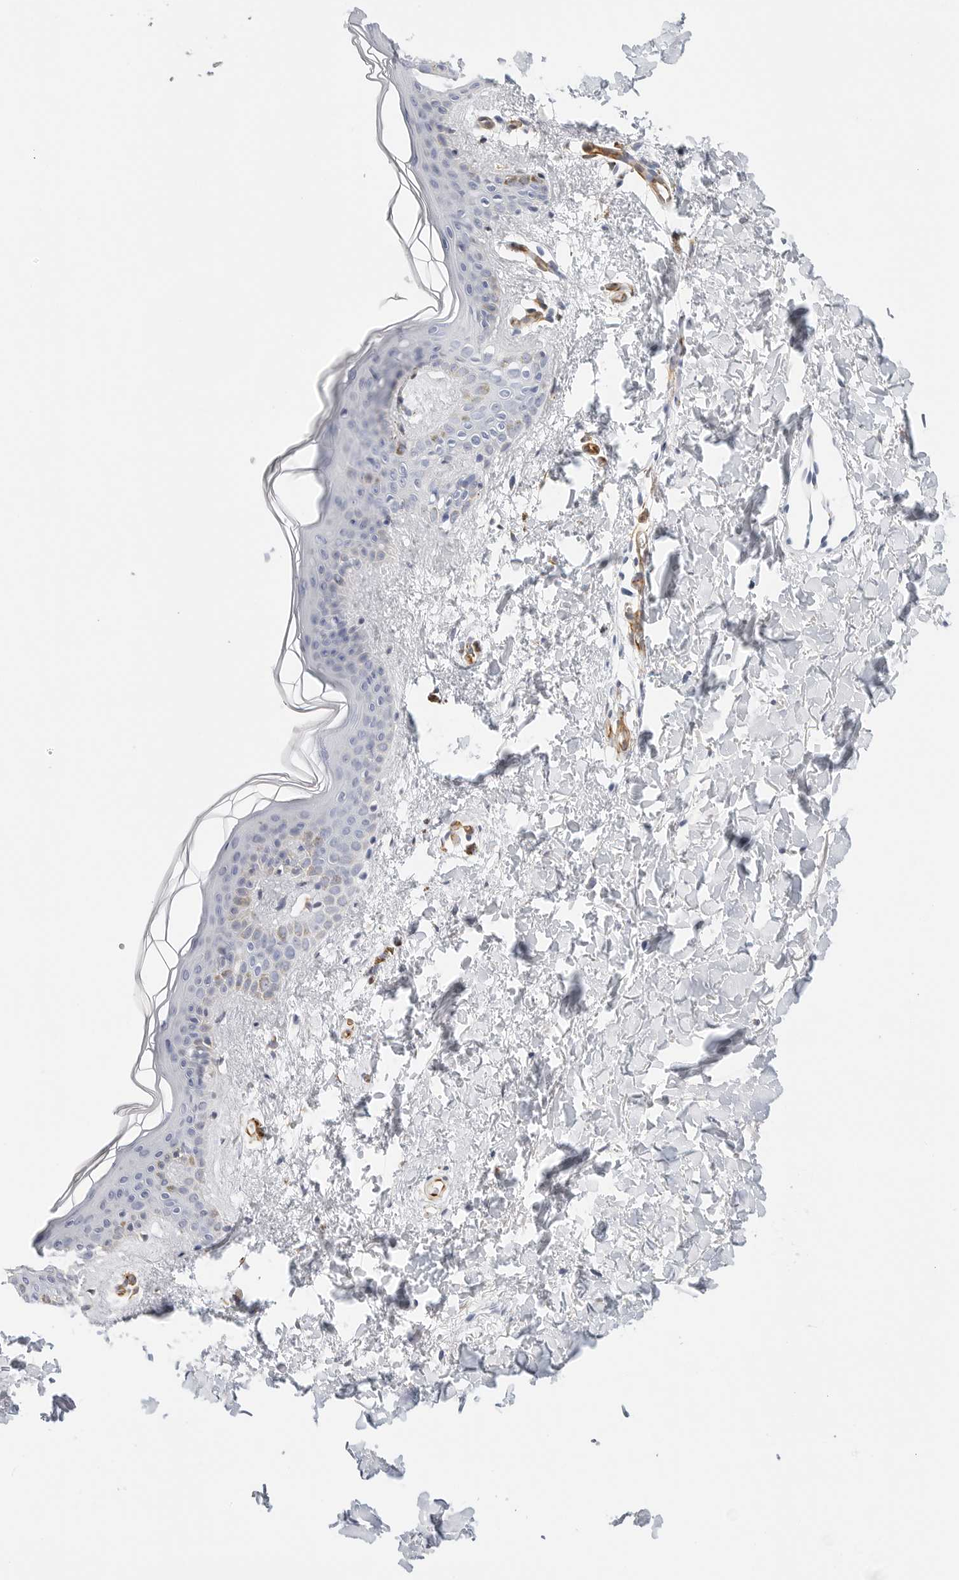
{"staining": {"intensity": "negative", "quantity": "none", "location": "none"}, "tissue": "skin", "cell_type": "Fibroblasts", "image_type": "normal", "snomed": [{"axis": "morphology", "description": "Normal tissue, NOS"}, {"axis": "topography", "description": "Skin"}], "caption": "Image shows no significant protein staining in fibroblasts of unremarkable skin.", "gene": "NES", "patient": {"sex": "female", "age": 46}}